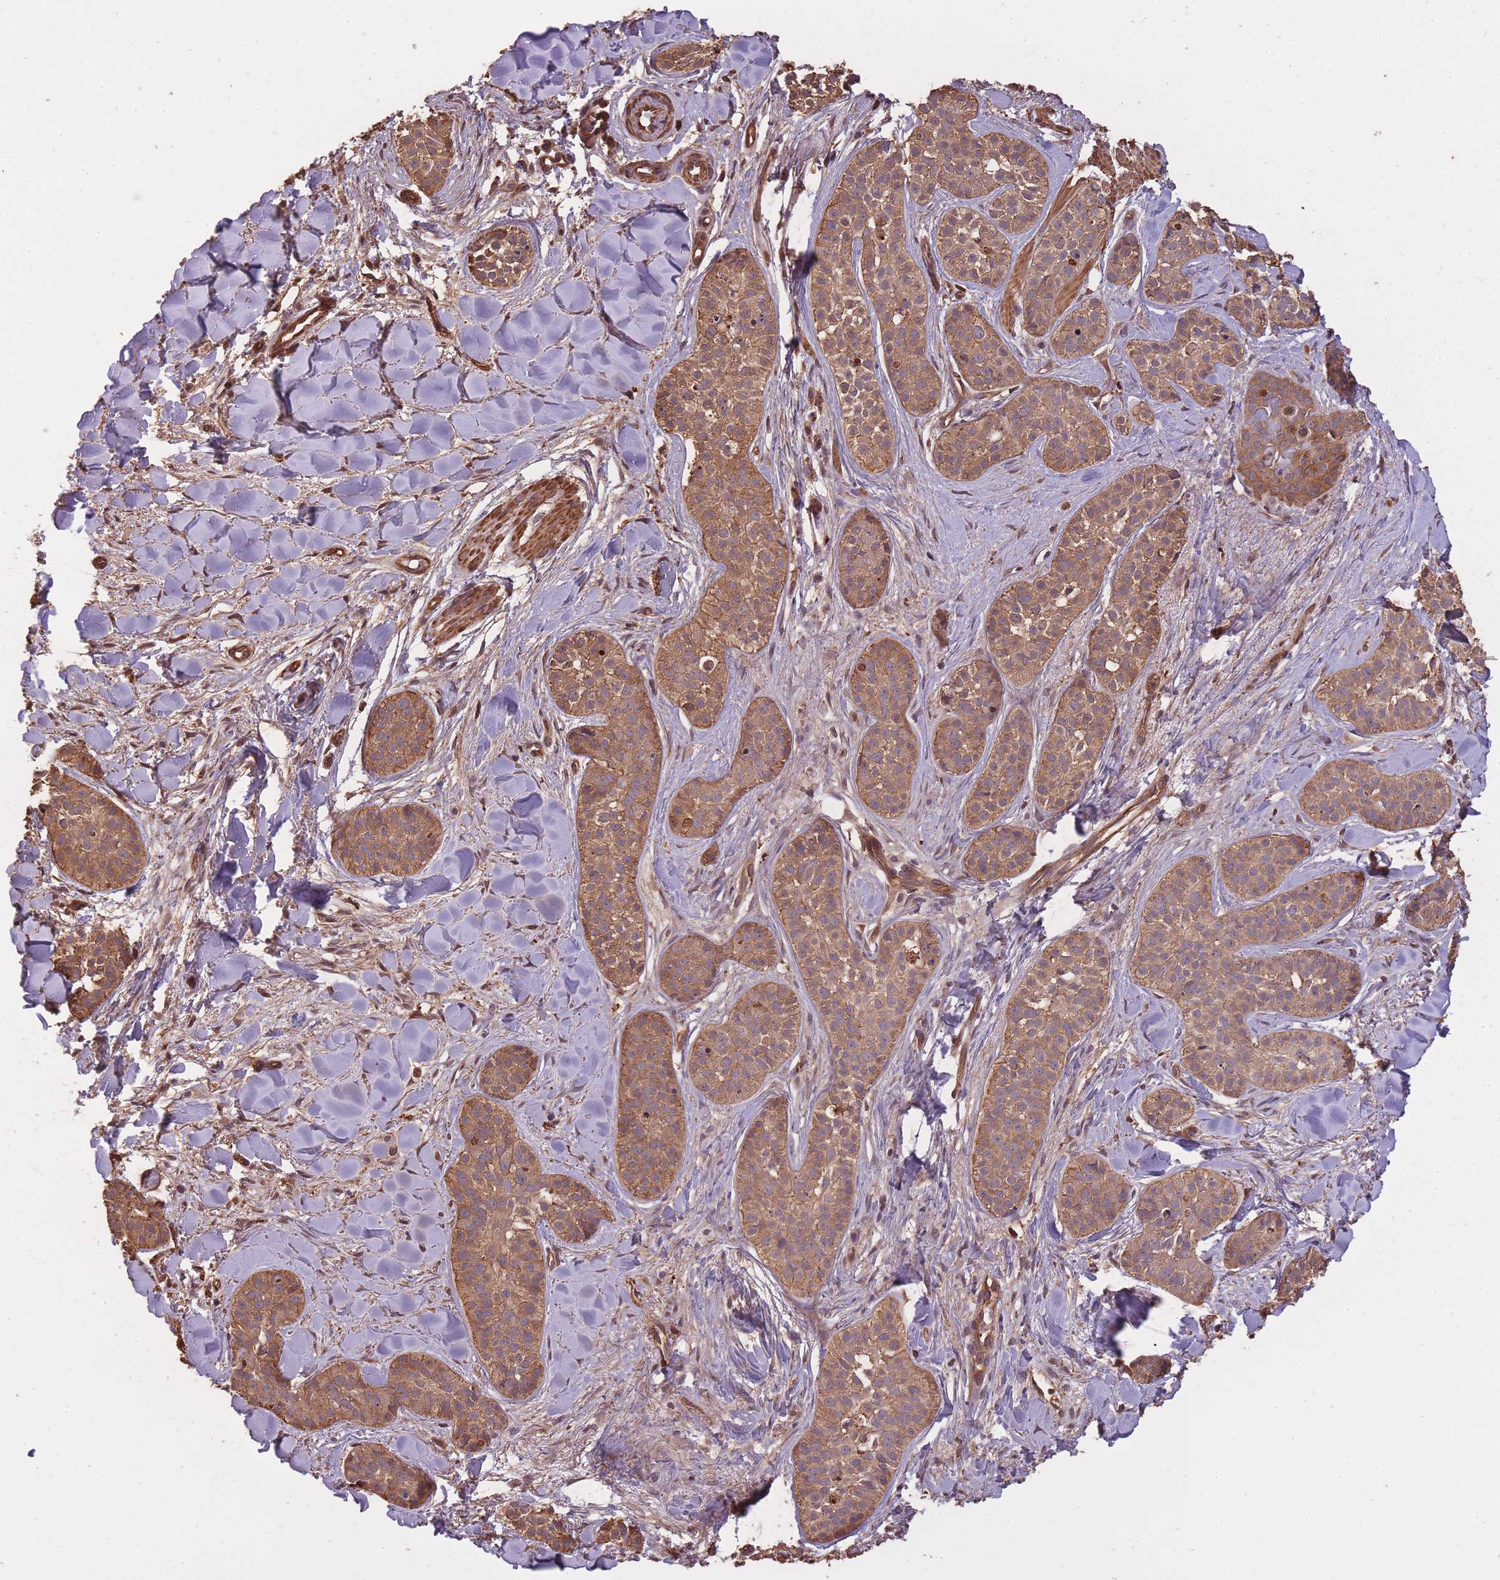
{"staining": {"intensity": "moderate", "quantity": ">75%", "location": "cytoplasmic/membranous"}, "tissue": "skin cancer", "cell_type": "Tumor cells", "image_type": "cancer", "snomed": [{"axis": "morphology", "description": "Basal cell carcinoma"}, {"axis": "topography", "description": "Skin"}], "caption": "Tumor cells show moderate cytoplasmic/membranous expression in about >75% of cells in basal cell carcinoma (skin).", "gene": "ARMH3", "patient": {"sex": "male", "age": 52}}